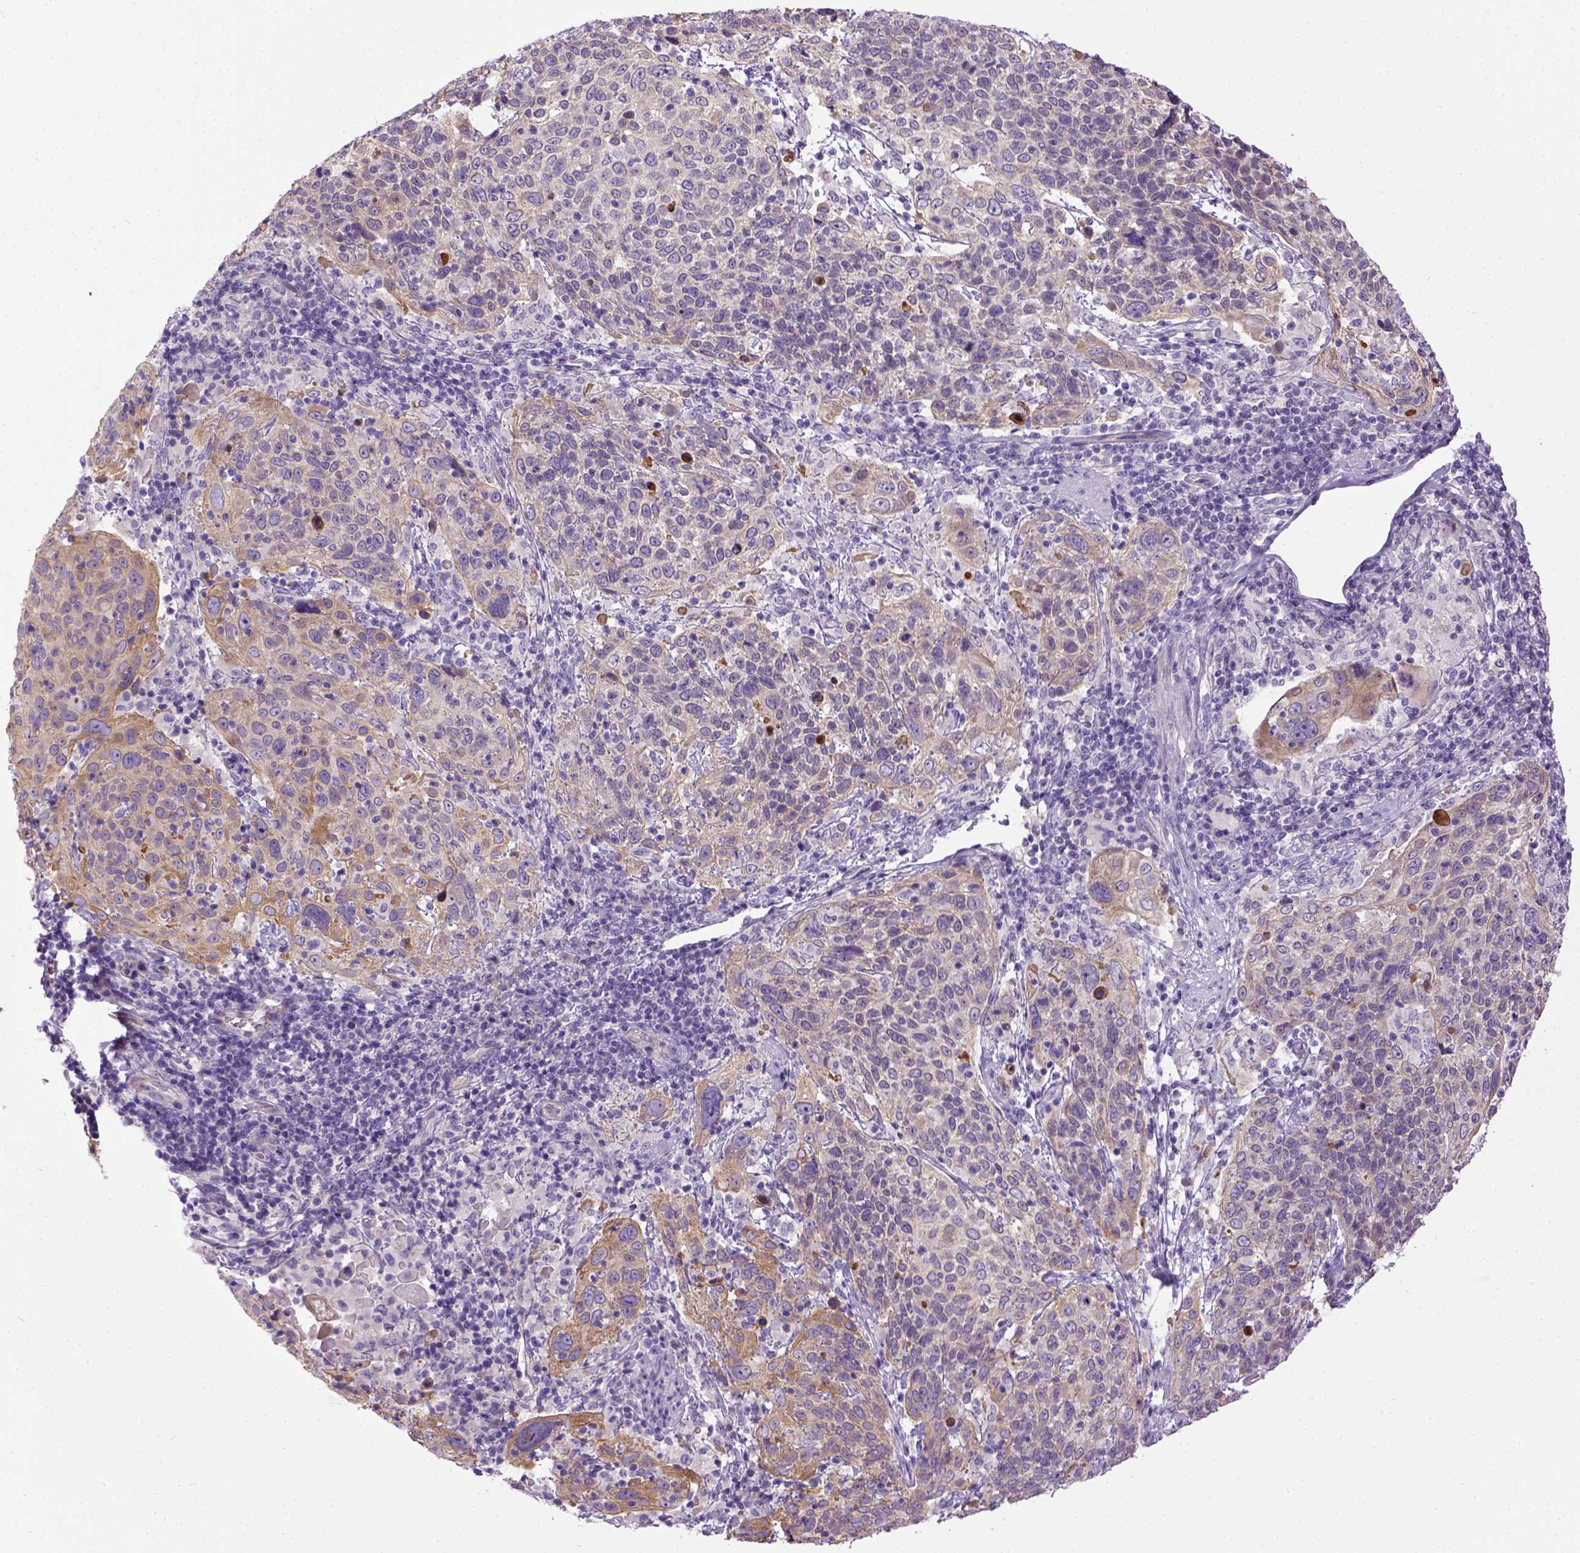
{"staining": {"intensity": "moderate", "quantity": "<25%", "location": "cytoplasmic/membranous"}, "tissue": "cervical cancer", "cell_type": "Tumor cells", "image_type": "cancer", "snomed": [{"axis": "morphology", "description": "Squamous cell carcinoma, NOS"}, {"axis": "topography", "description": "Cervix"}], "caption": "Immunohistochemistry (IHC) of human squamous cell carcinoma (cervical) shows low levels of moderate cytoplasmic/membranous positivity in about <25% of tumor cells.", "gene": "NEK5", "patient": {"sex": "female", "age": 61}}